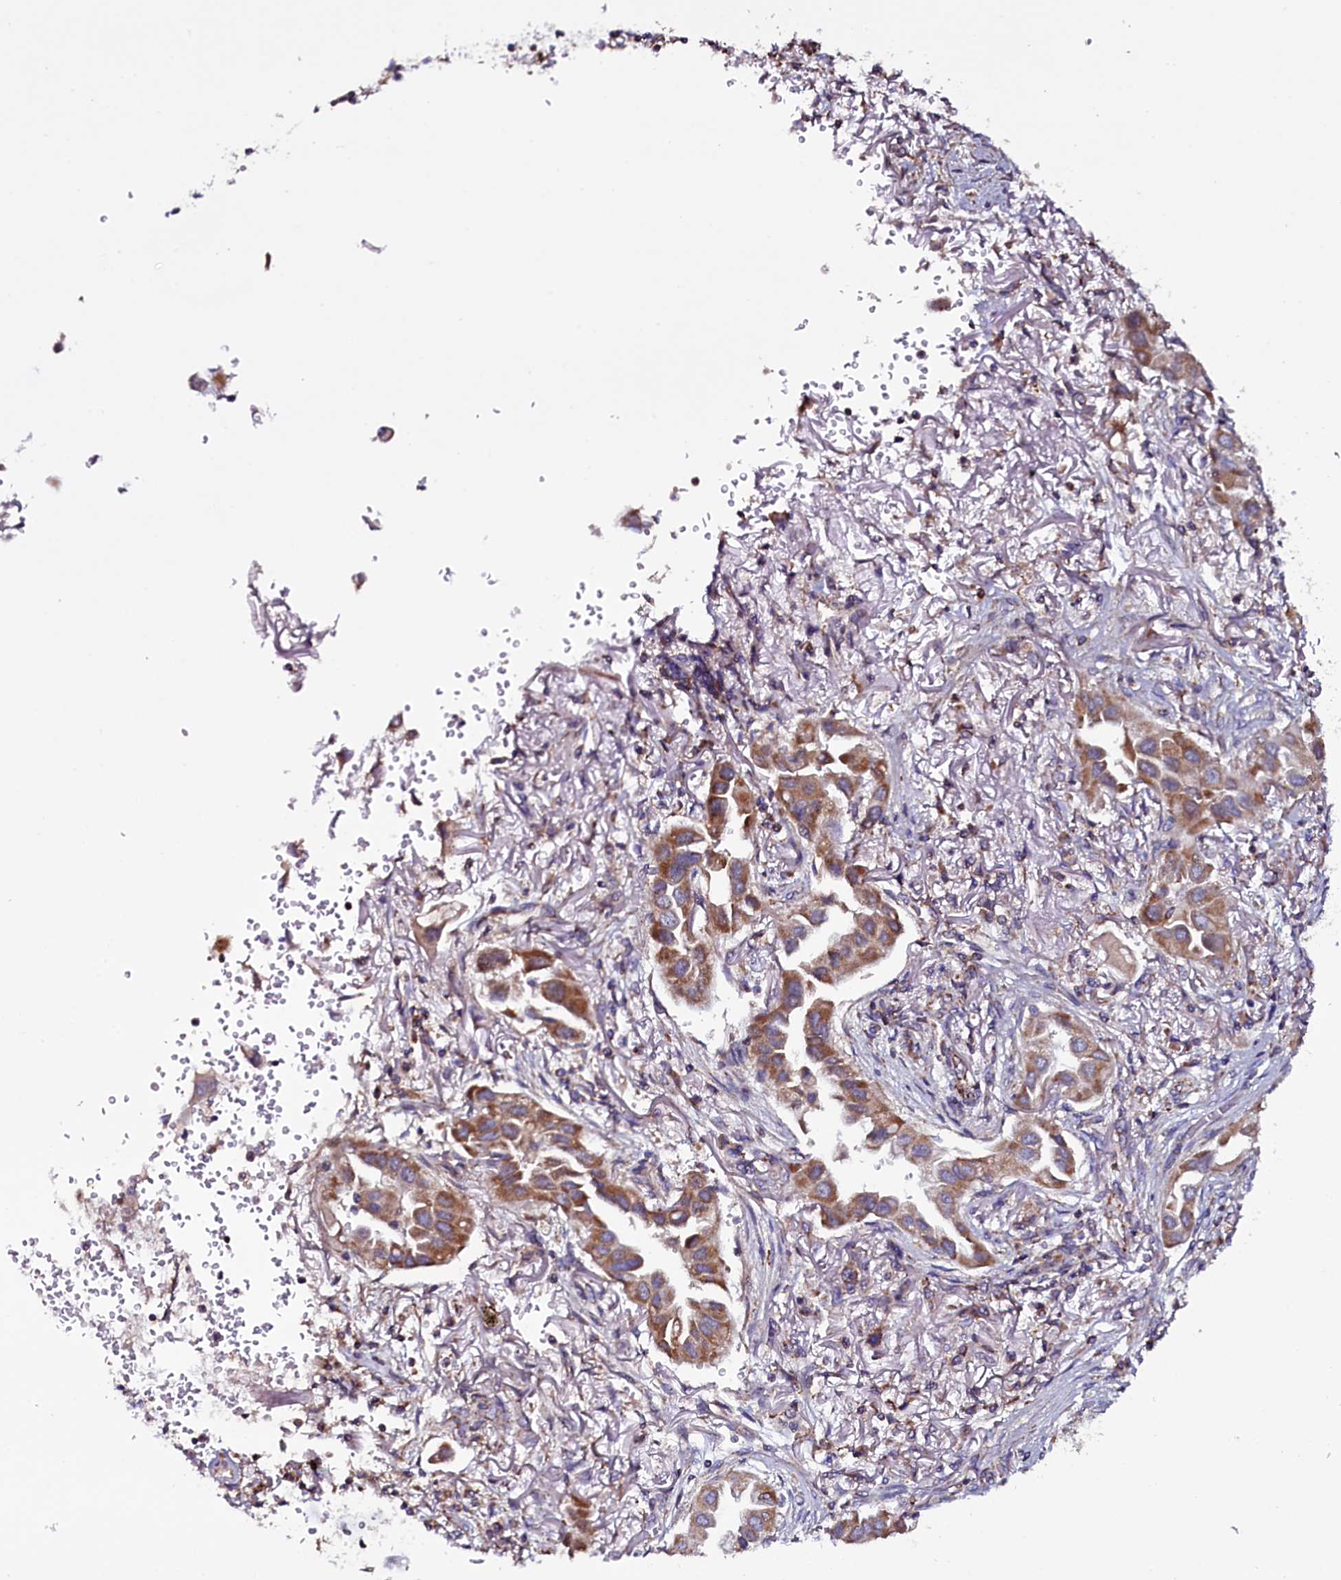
{"staining": {"intensity": "moderate", "quantity": "25%-75%", "location": "cytoplasmic/membranous"}, "tissue": "lung cancer", "cell_type": "Tumor cells", "image_type": "cancer", "snomed": [{"axis": "morphology", "description": "Adenocarcinoma, NOS"}, {"axis": "topography", "description": "Lung"}], "caption": "IHC photomicrograph of neoplastic tissue: adenocarcinoma (lung) stained using immunohistochemistry (IHC) displays medium levels of moderate protein expression localized specifically in the cytoplasmic/membranous of tumor cells, appearing as a cytoplasmic/membranous brown color.", "gene": "NAA80", "patient": {"sex": "female", "age": 76}}